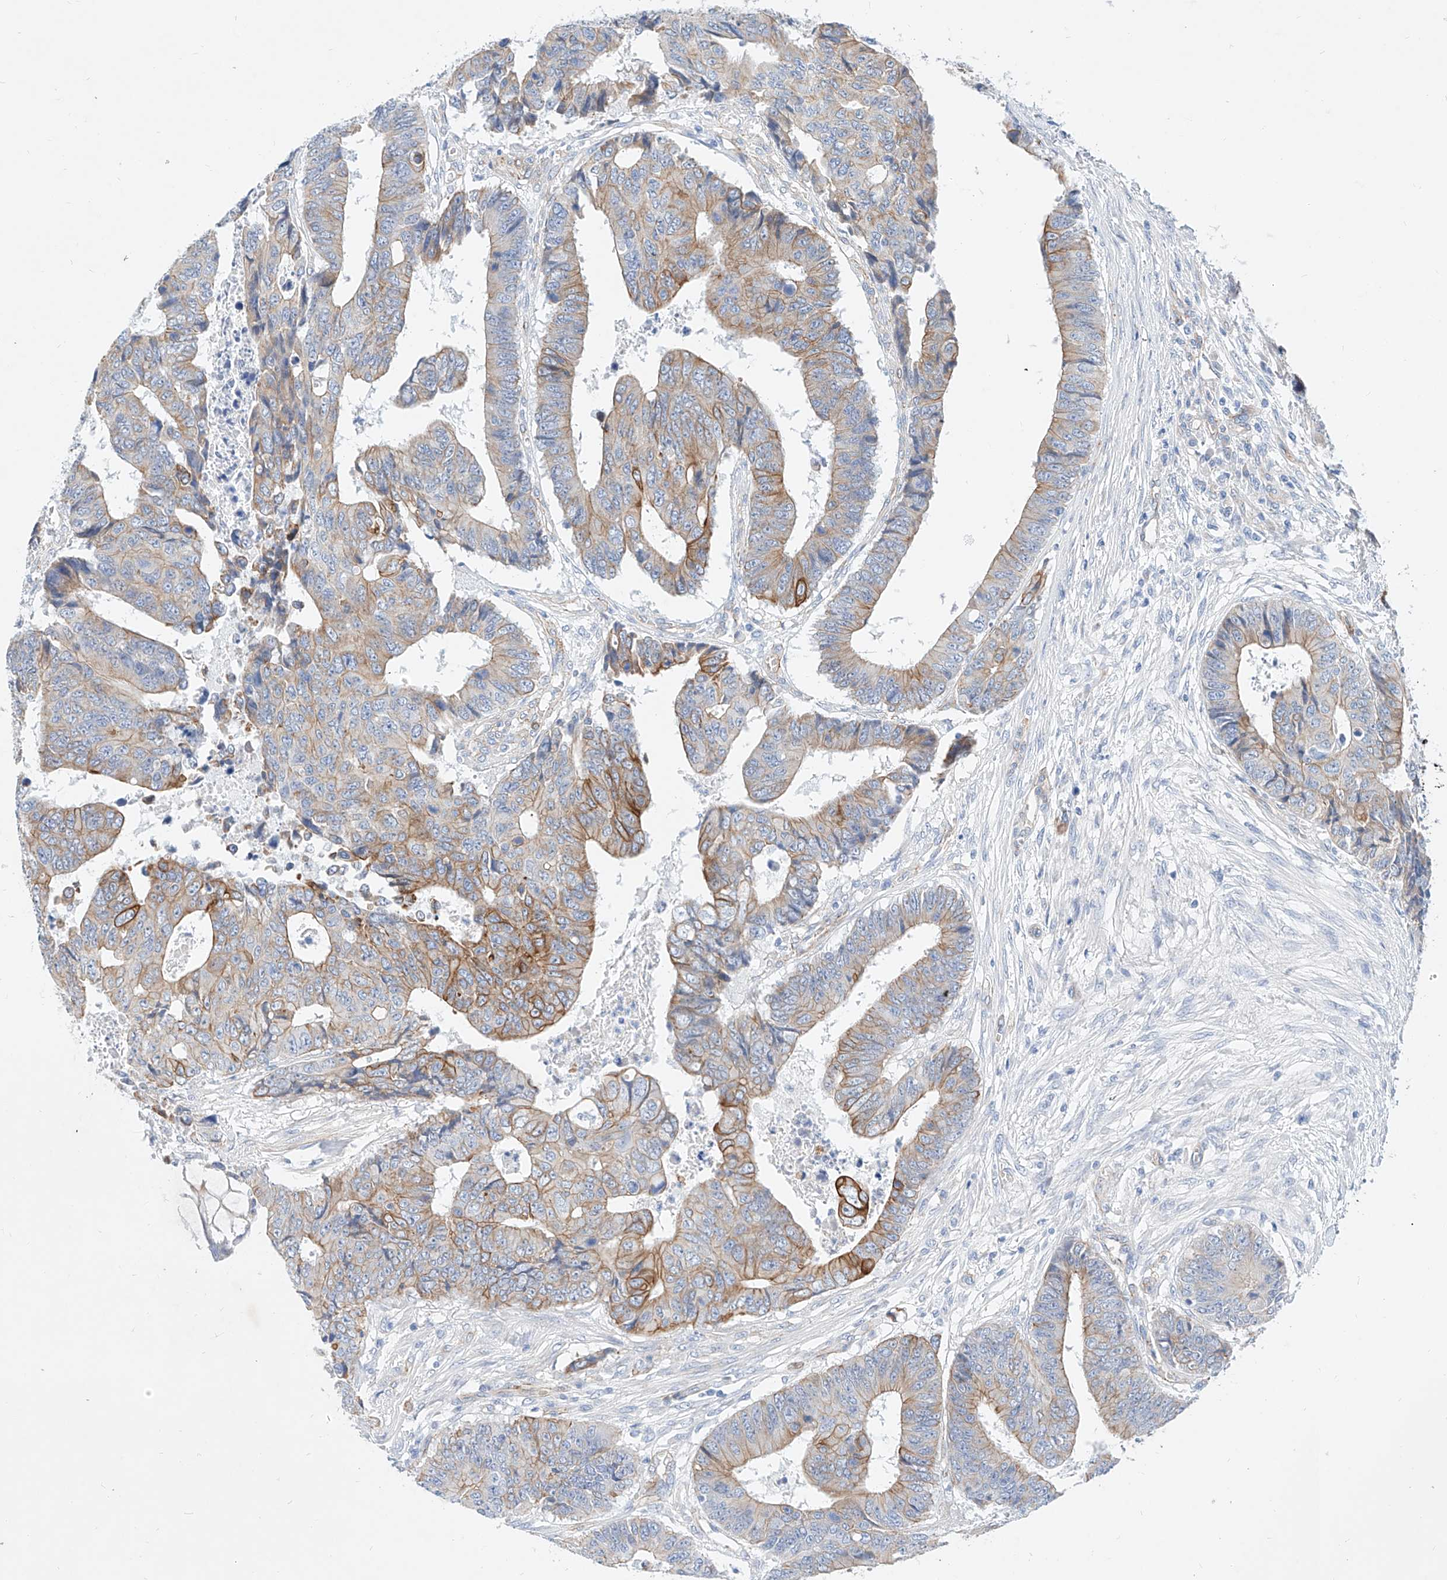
{"staining": {"intensity": "moderate", "quantity": "25%-75%", "location": "cytoplasmic/membranous"}, "tissue": "colorectal cancer", "cell_type": "Tumor cells", "image_type": "cancer", "snomed": [{"axis": "morphology", "description": "Adenocarcinoma, NOS"}, {"axis": "topography", "description": "Rectum"}], "caption": "Approximately 25%-75% of tumor cells in colorectal cancer (adenocarcinoma) demonstrate moderate cytoplasmic/membranous protein expression as visualized by brown immunohistochemical staining.", "gene": "SBSPON", "patient": {"sex": "male", "age": 84}}